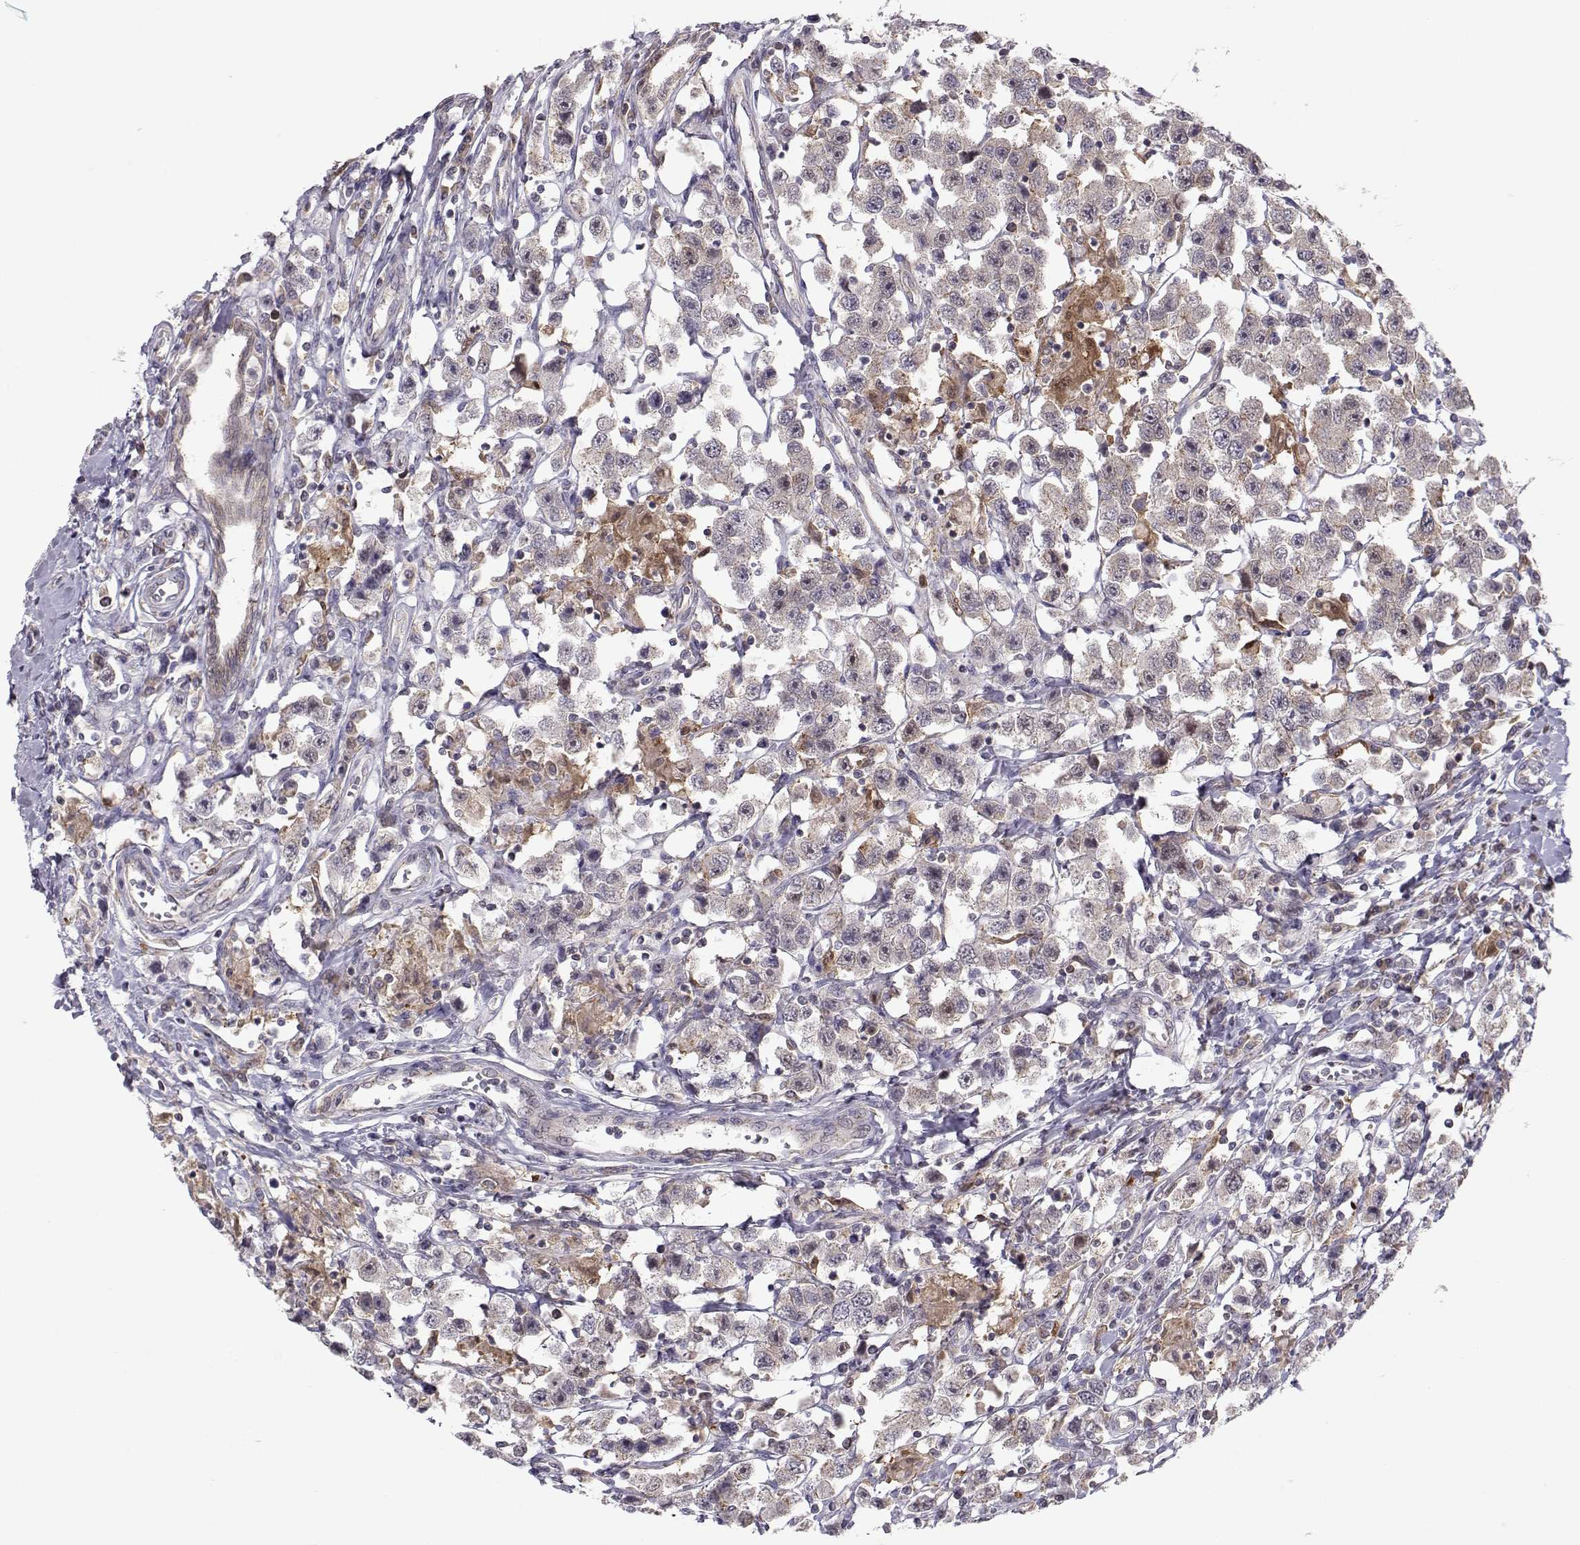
{"staining": {"intensity": "weak", "quantity": "<25%", "location": "cytoplasmic/membranous"}, "tissue": "testis cancer", "cell_type": "Tumor cells", "image_type": "cancer", "snomed": [{"axis": "morphology", "description": "Seminoma, NOS"}, {"axis": "topography", "description": "Testis"}], "caption": "Immunohistochemistry photomicrograph of human seminoma (testis) stained for a protein (brown), which exhibits no positivity in tumor cells.", "gene": "NPVF", "patient": {"sex": "male", "age": 45}}